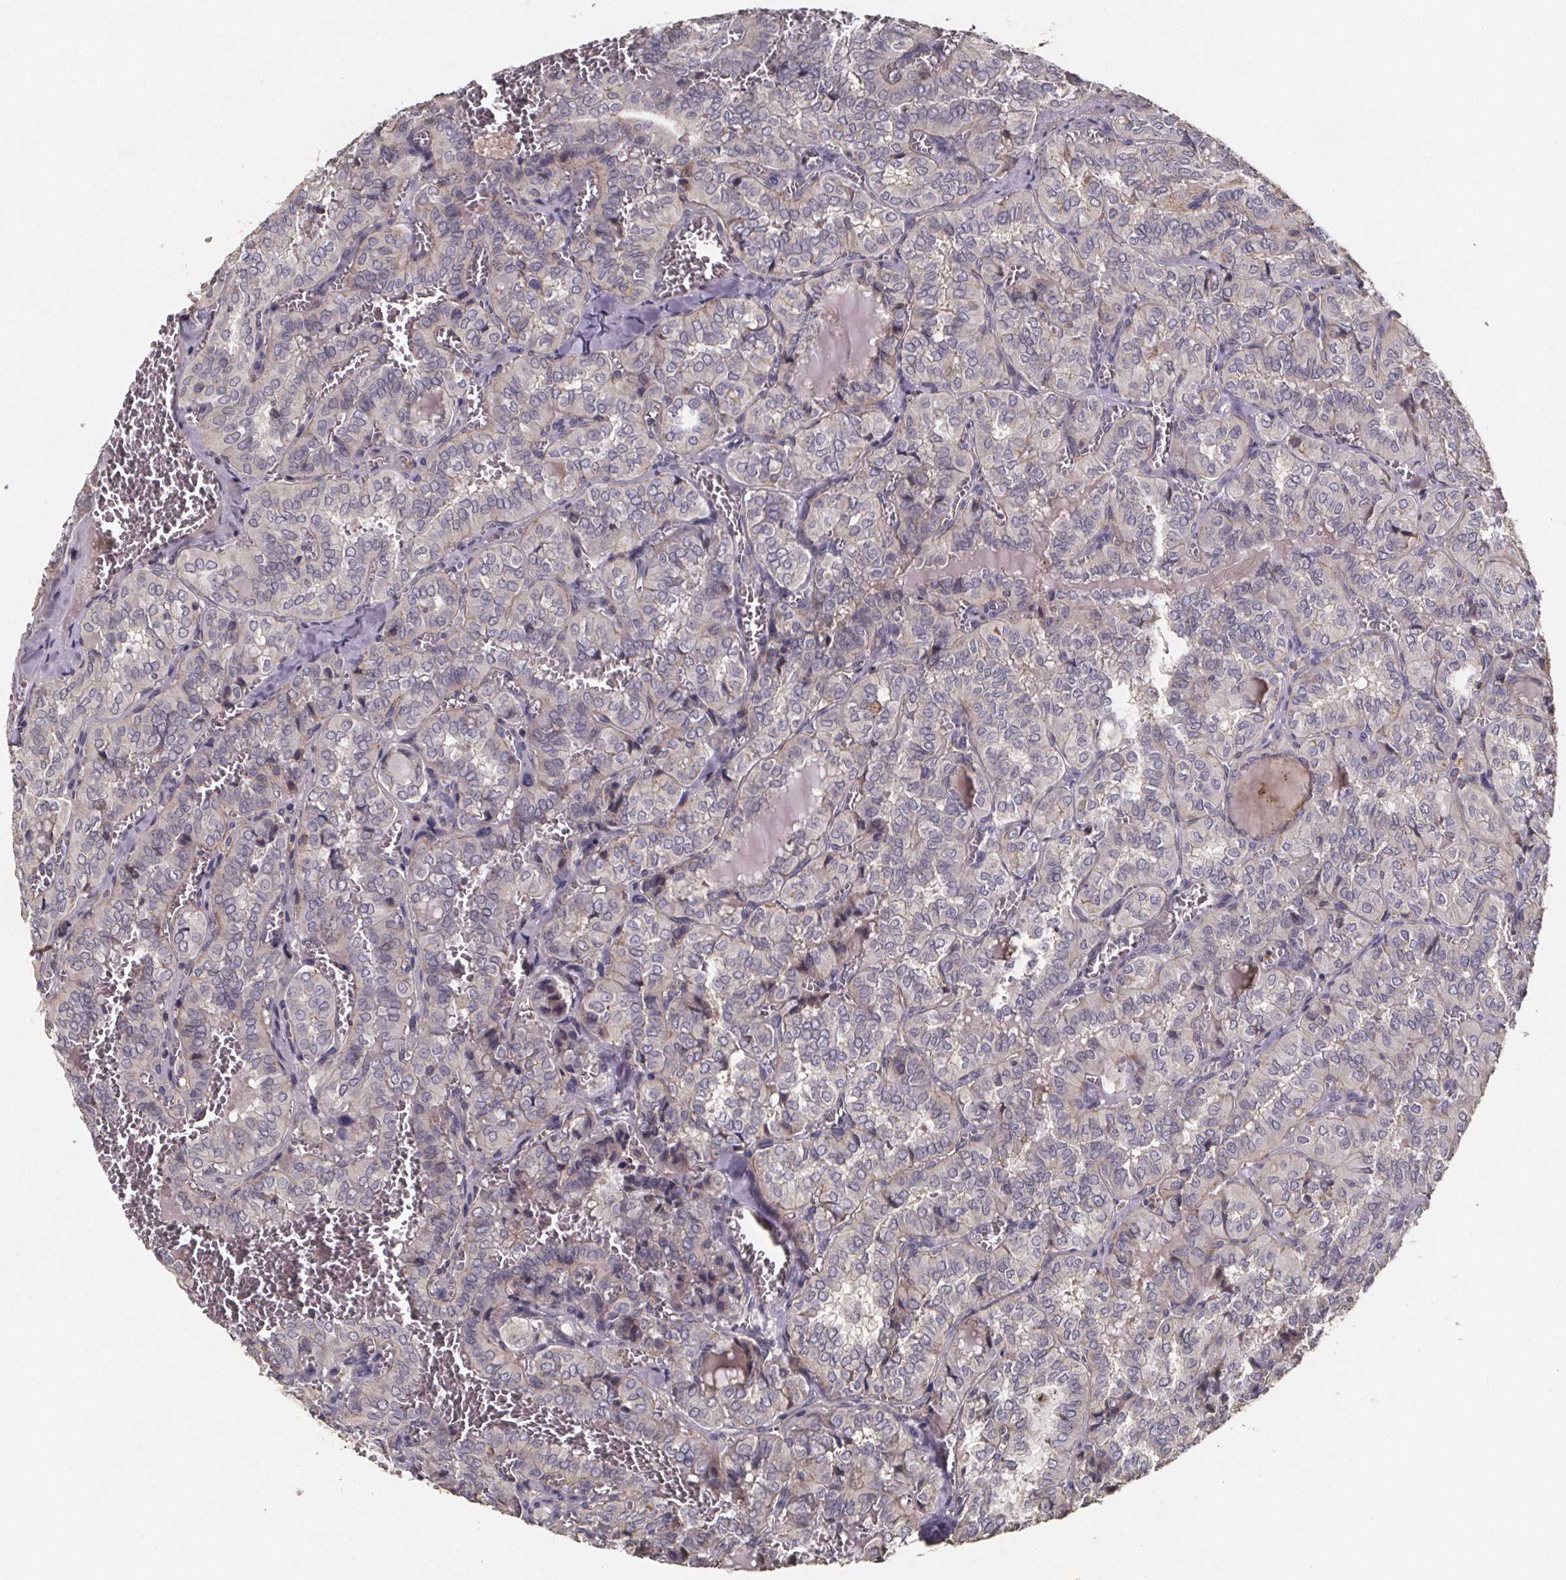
{"staining": {"intensity": "negative", "quantity": "none", "location": "none"}, "tissue": "thyroid cancer", "cell_type": "Tumor cells", "image_type": "cancer", "snomed": [{"axis": "morphology", "description": "Papillary adenocarcinoma, NOS"}, {"axis": "topography", "description": "Thyroid gland"}], "caption": "This is an IHC photomicrograph of human papillary adenocarcinoma (thyroid). There is no positivity in tumor cells.", "gene": "ZNF879", "patient": {"sex": "female", "age": 41}}